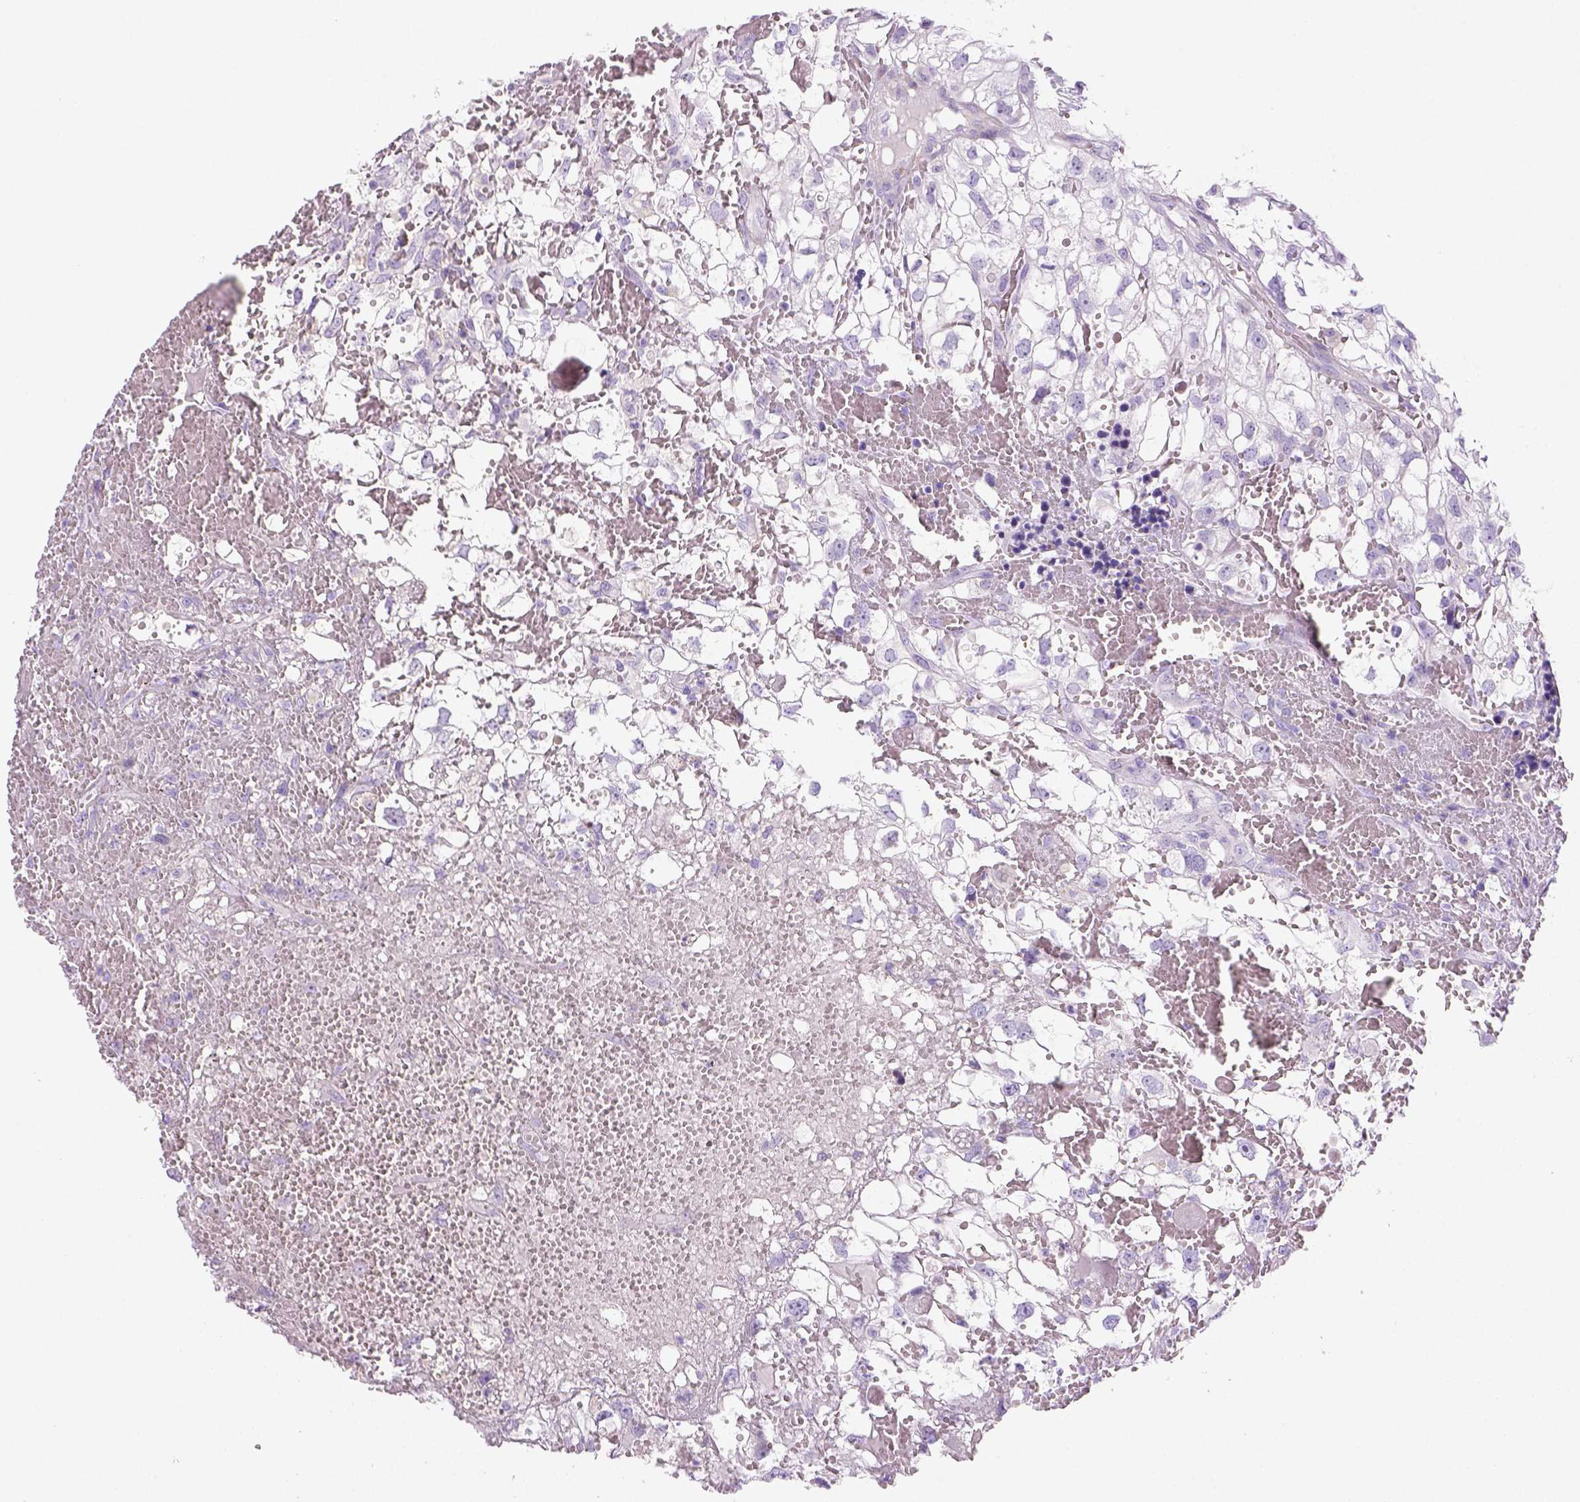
{"staining": {"intensity": "negative", "quantity": "none", "location": "none"}, "tissue": "renal cancer", "cell_type": "Tumor cells", "image_type": "cancer", "snomed": [{"axis": "morphology", "description": "Adenocarcinoma, NOS"}, {"axis": "topography", "description": "Kidney"}], "caption": "DAB (3,3'-diaminobenzidine) immunohistochemical staining of human renal cancer demonstrates no significant staining in tumor cells.", "gene": "DNAH11", "patient": {"sex": "male", "age": 56}}